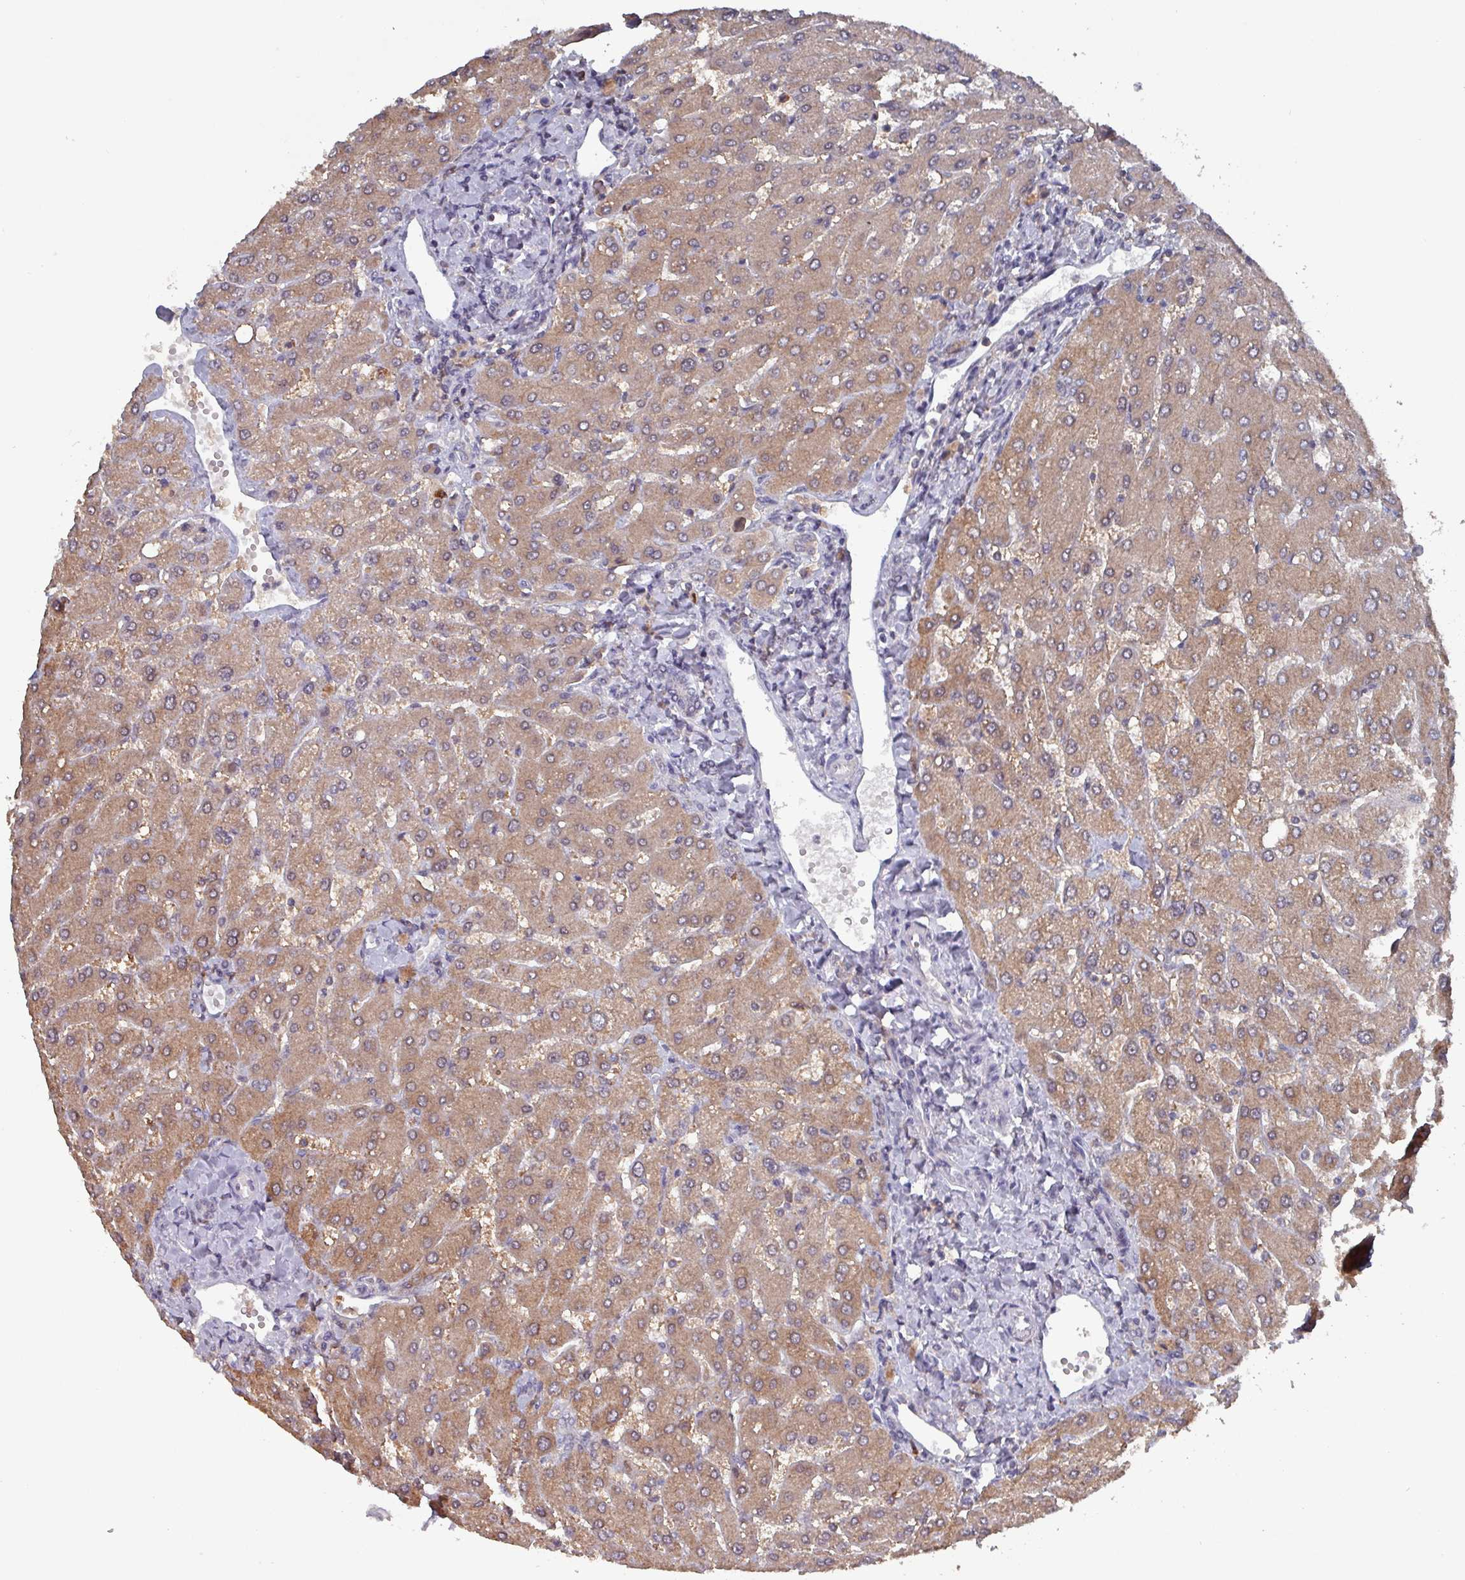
{"staining": {"intensity": "negative", "quantity": "none", "location": "none"}, "tissue": "liver", "cell_type": "Cholangiocytes", "image_type": "normal", "snomed": [{"axis": "morphology", "description": "Normal tissue, NOS"}, {"axis": "topography", "description": "Liver"}], "caption": "Cholangiocytes show no significant protein expression in unremarkable liver.", "gene": "PRRX1", "patient": {"sex": "male", "age": 55}}